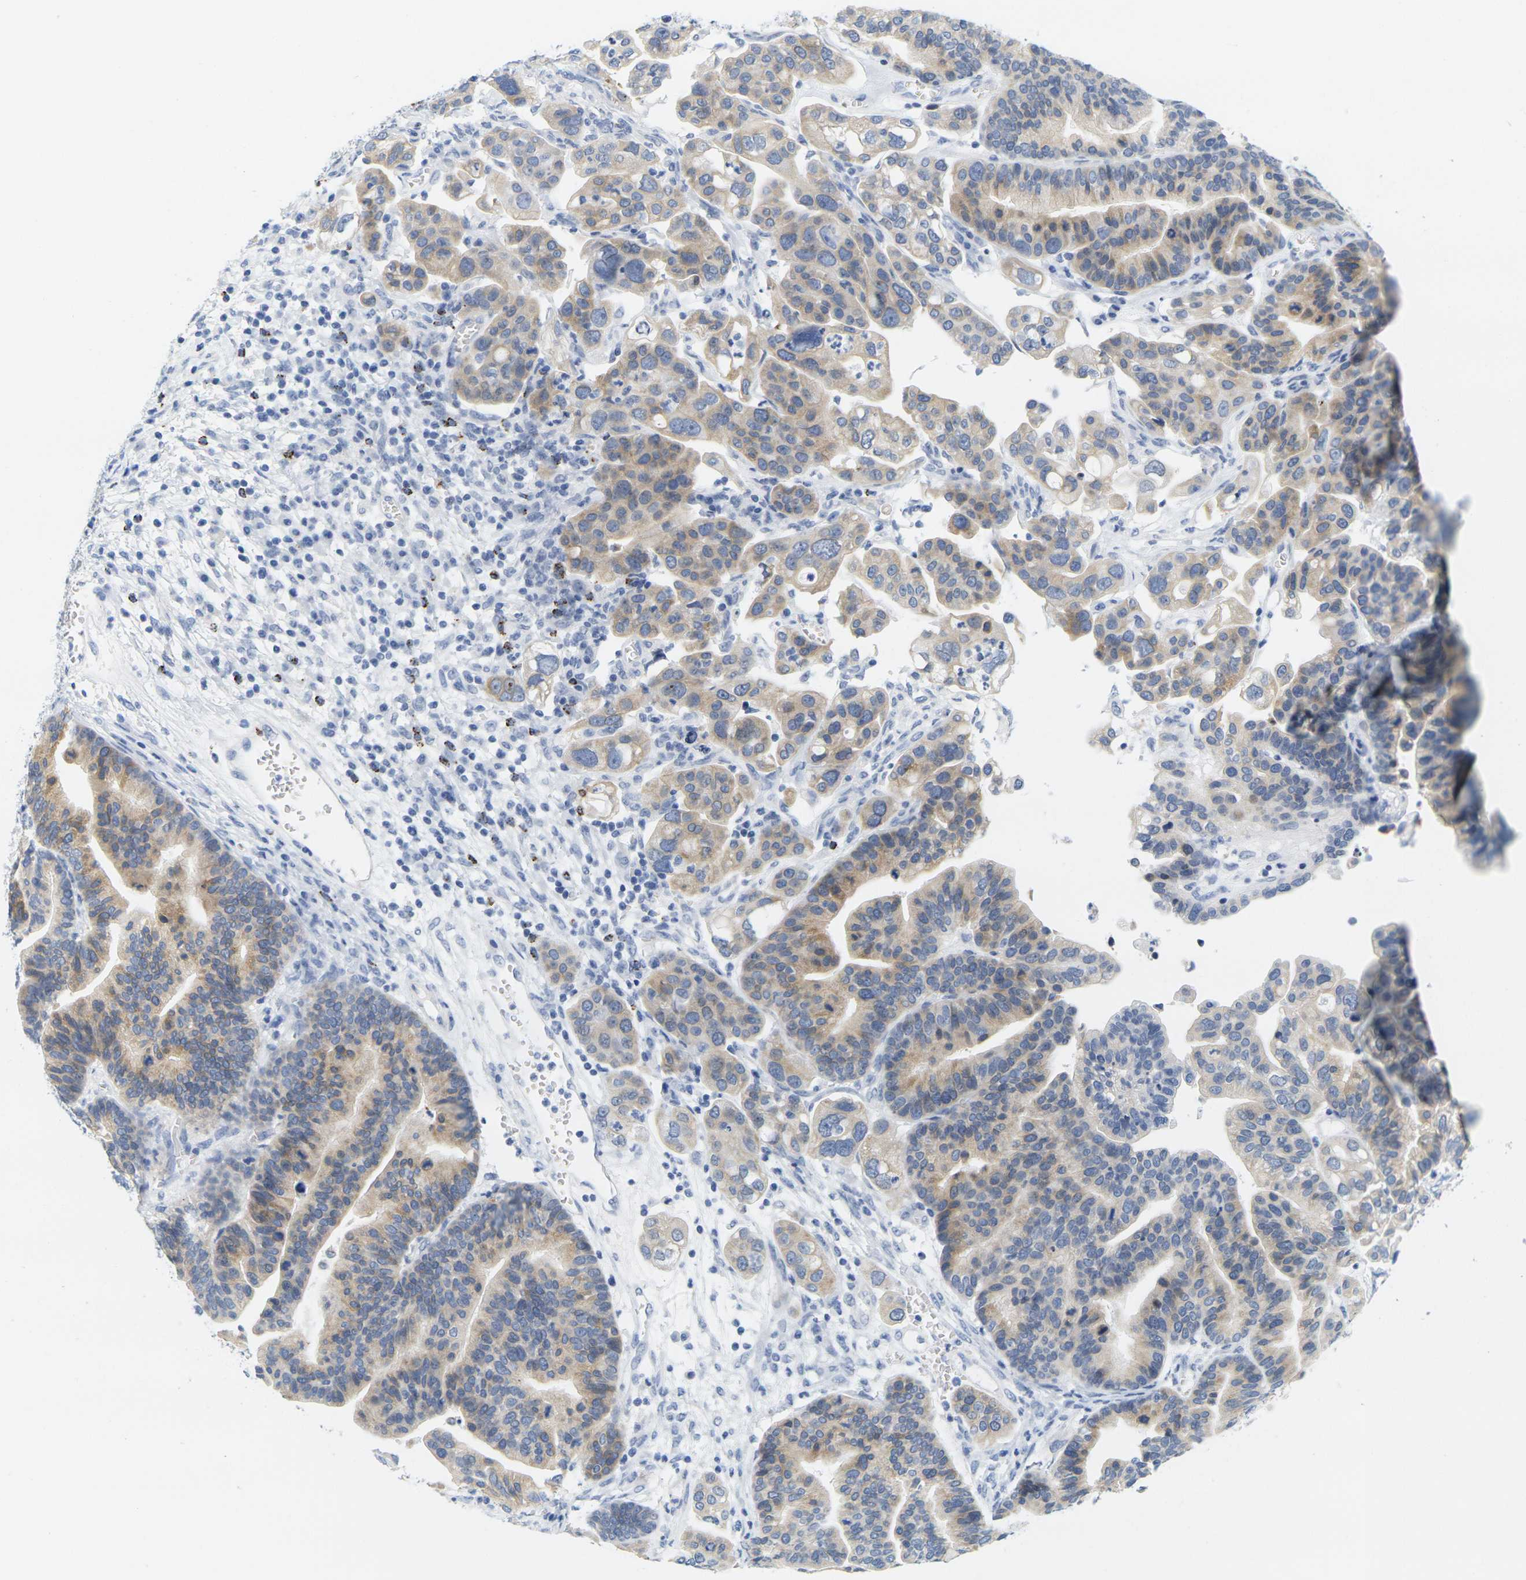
{"staining": {"intensity": "weak", "quantity": ">75%", "location": "cytoplasmic/membranous"}, "tissue": "ovarian cancer", "cell_type": "Tumor cells", "image_type": "cancer", "snomed": [{"axis": "morphology", "description": "Cystadenocarcinoma, serous, NOS"}, {"axis": "topography", "description": "Ovary"}], "caption": "Protein expression analysis of ovarian cancer shows weak cytoplasmic/membranous positivity in approximately >75% of tumor cells.", "gene": "HLA-DOB", "patient": {"sex": "female", "age": 56}}